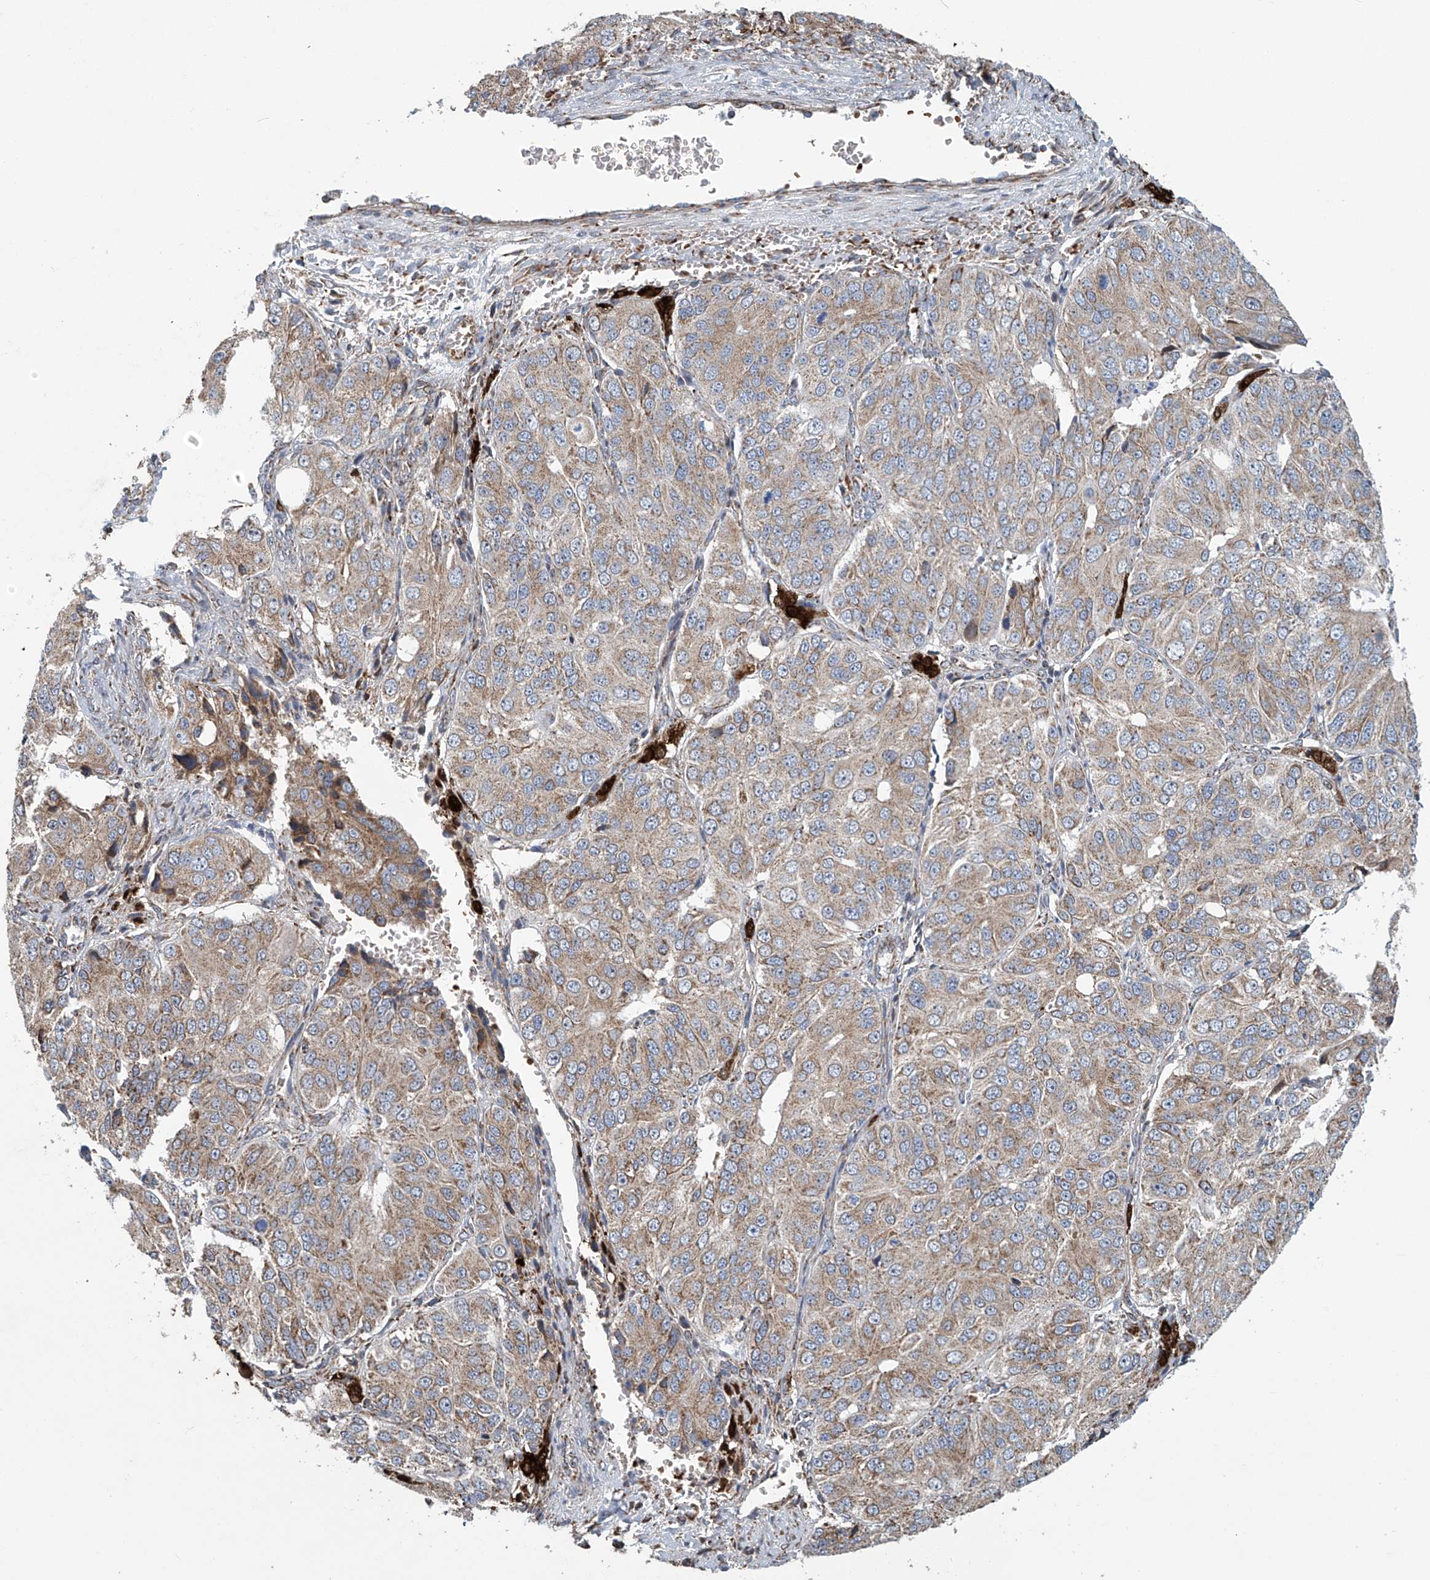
{"staining": {"intensity": "weak", "quantity": ">75%", "location": "cytoplasmic/membranous"}, "tissue": "ovarian cancer", "cell_type": "Tumor cells", "image_type": "cancer", "snomed": [{"axis": "morphology", "description": "Carcinoma, endometroid"}, {"axis": "topography", "description": "Ovary"}], "caption": "Human ovarian endometroid carcinoma stained with a protein marker reveals weak staining in tumor cells.", "gene": "COMMD1", "patient": {"sex": "female", "age": 51}}